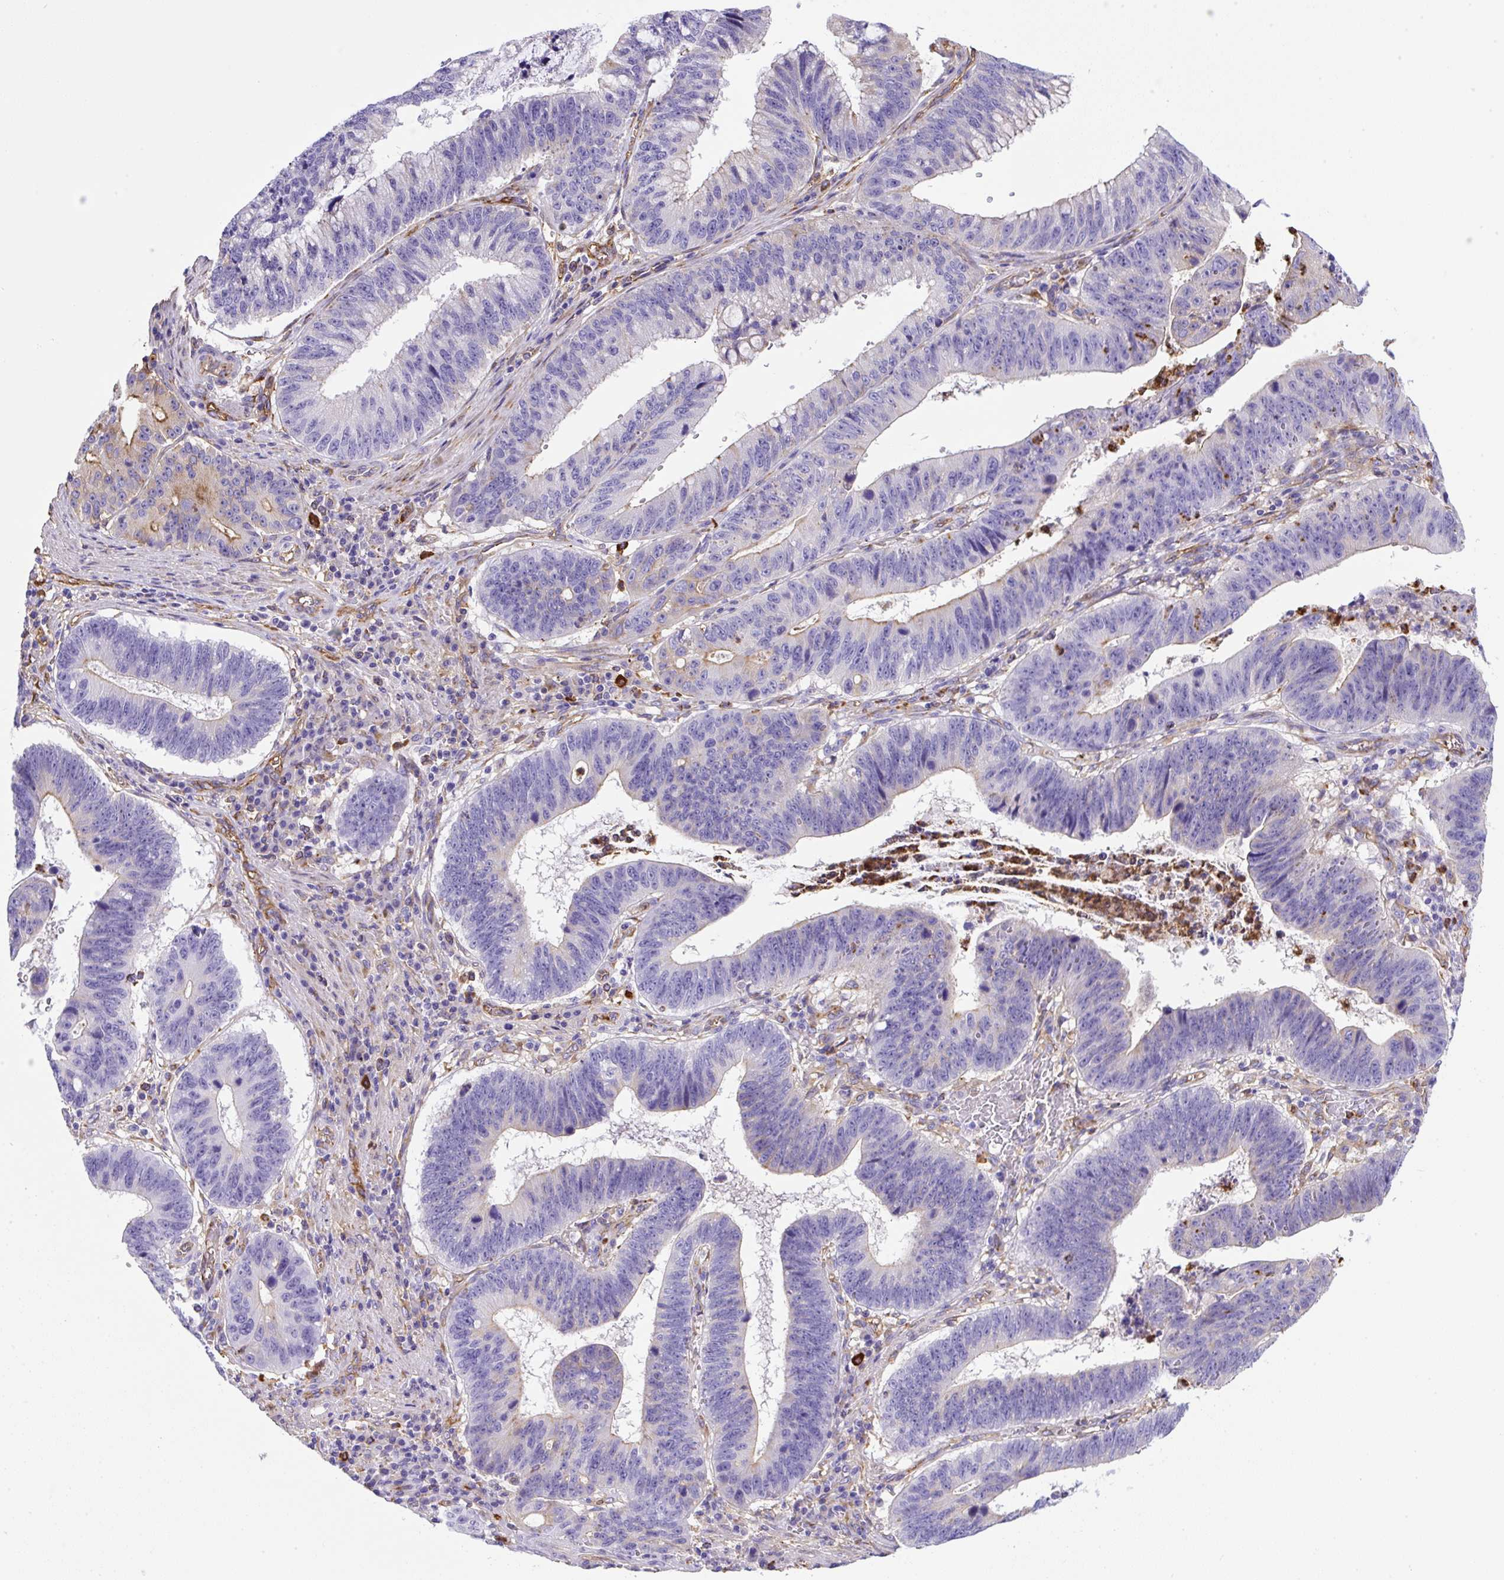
{"staining": {"intensity": "weak", "quantity": "<25%", "location": "cytoplasmic/membranous"}, "tissue": "stomach cancer", "cell_type": "Tumor cells", "image_type": "cancer", "snomed": [{"axis": "morphology", "description": "Adenocarcinoma, NOS"}, {"axis": "topography", "description": "Stomach"}], "caption": "Tumor cells are negative for brown protein staining in stomach cancer. (Stains: DAB immunohistochemistry (IHC) with hematoxylin counter stain, Microscopy: brightfield microscopy at high magnification).", "gene": "MAGEB5", "patient": {"sex": "male", "age": 59}}